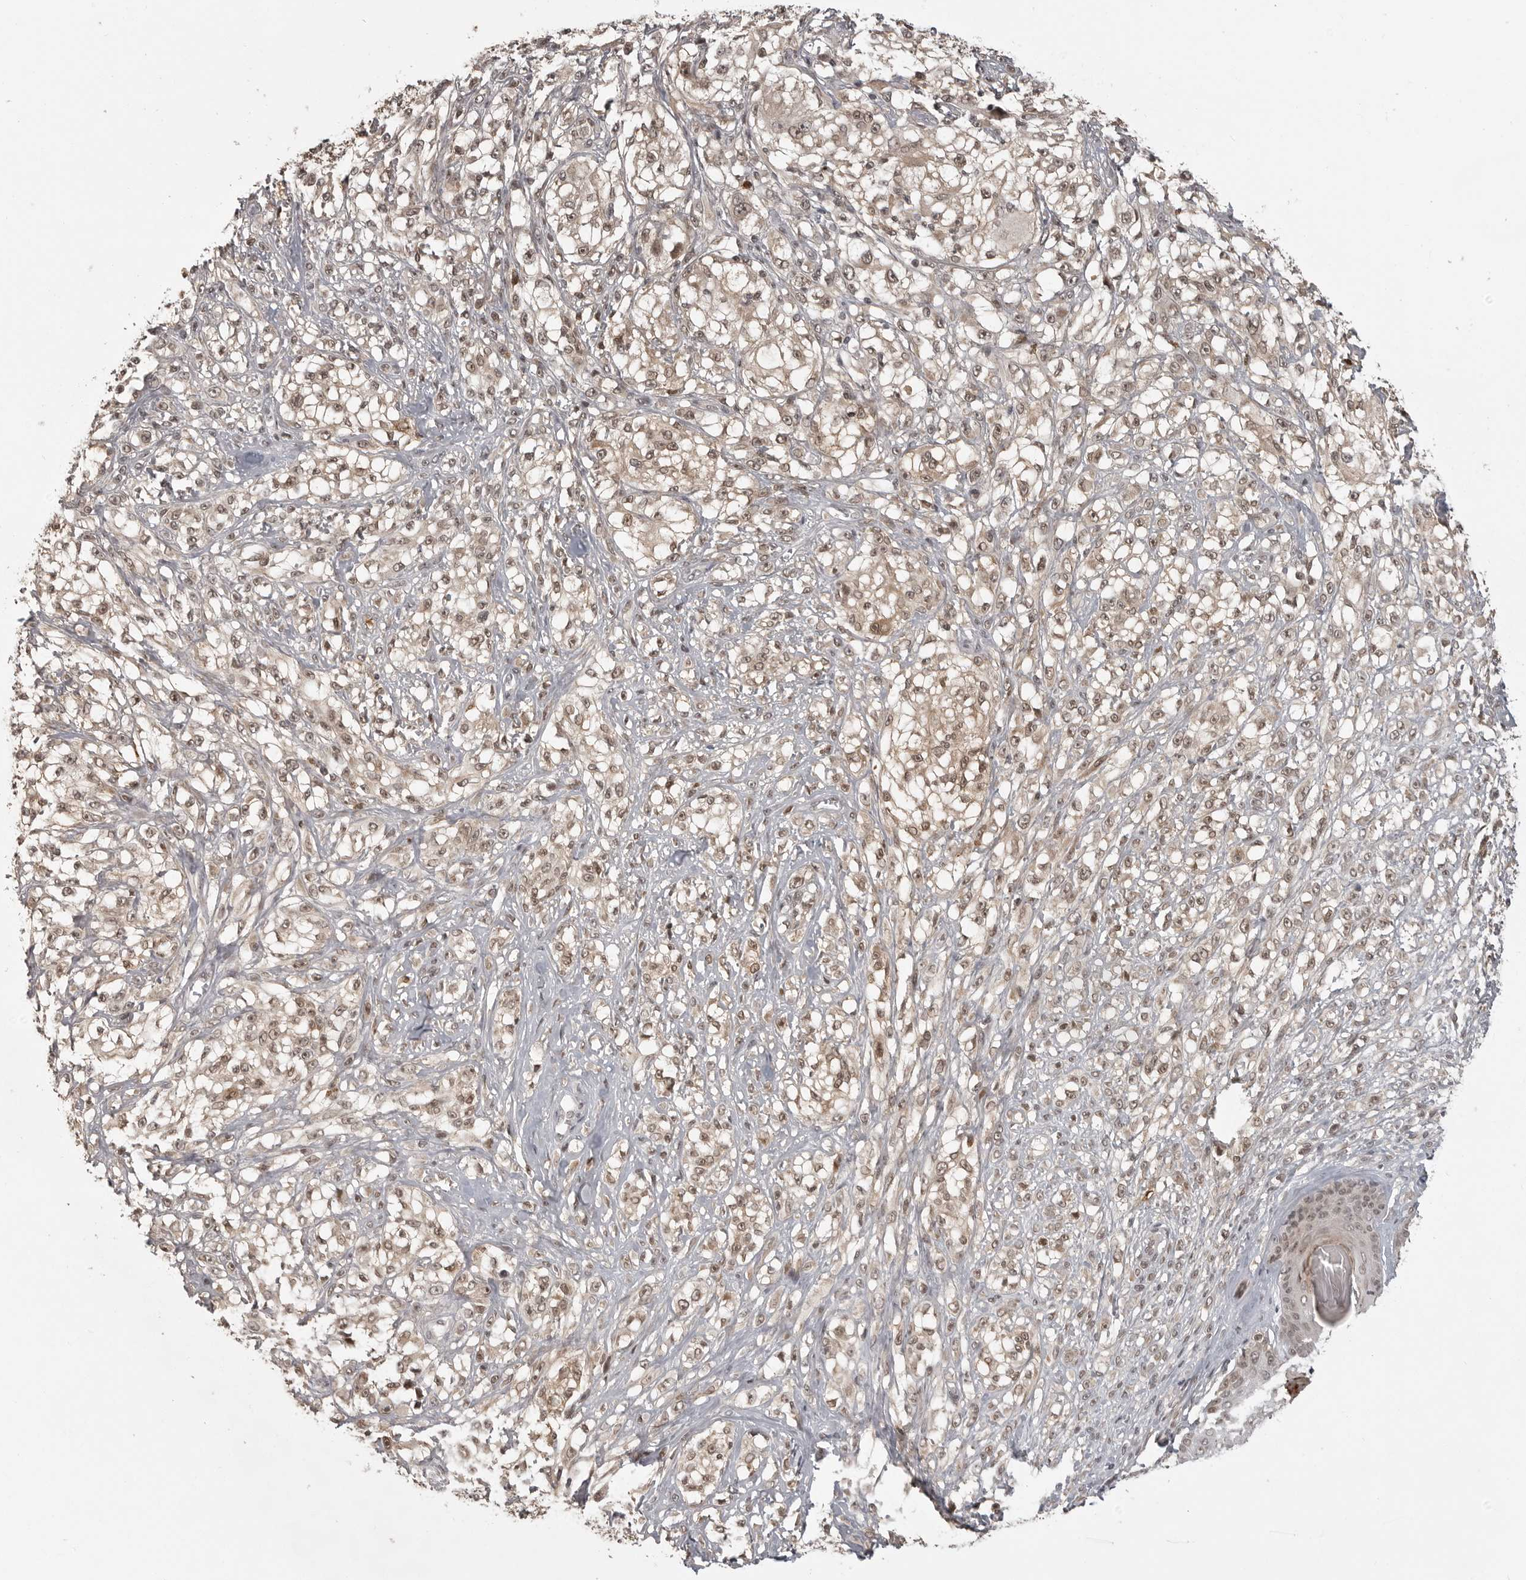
{"staining": {"intensity": "moderate", "quantity": ">75%", "location": "cytoplasmic/membranous,nuclear"}, "tissue": "melanoma", "cell_type": "Tumor cells", "image_type": "cancer", "snomed": [{"axis": "morphology", "description": "Malignant melanoma, NOS"}, {"axis": "topography", "description": "Skin of head"}], "caption": "Immunohistochemical staining of melanoma reveals moderate cytoplasmic/membranous and nuclear protein positivity in about >75% of tumor cells.", "gene": "PEG3", "patient": {"sex": "male", "age": 83}}